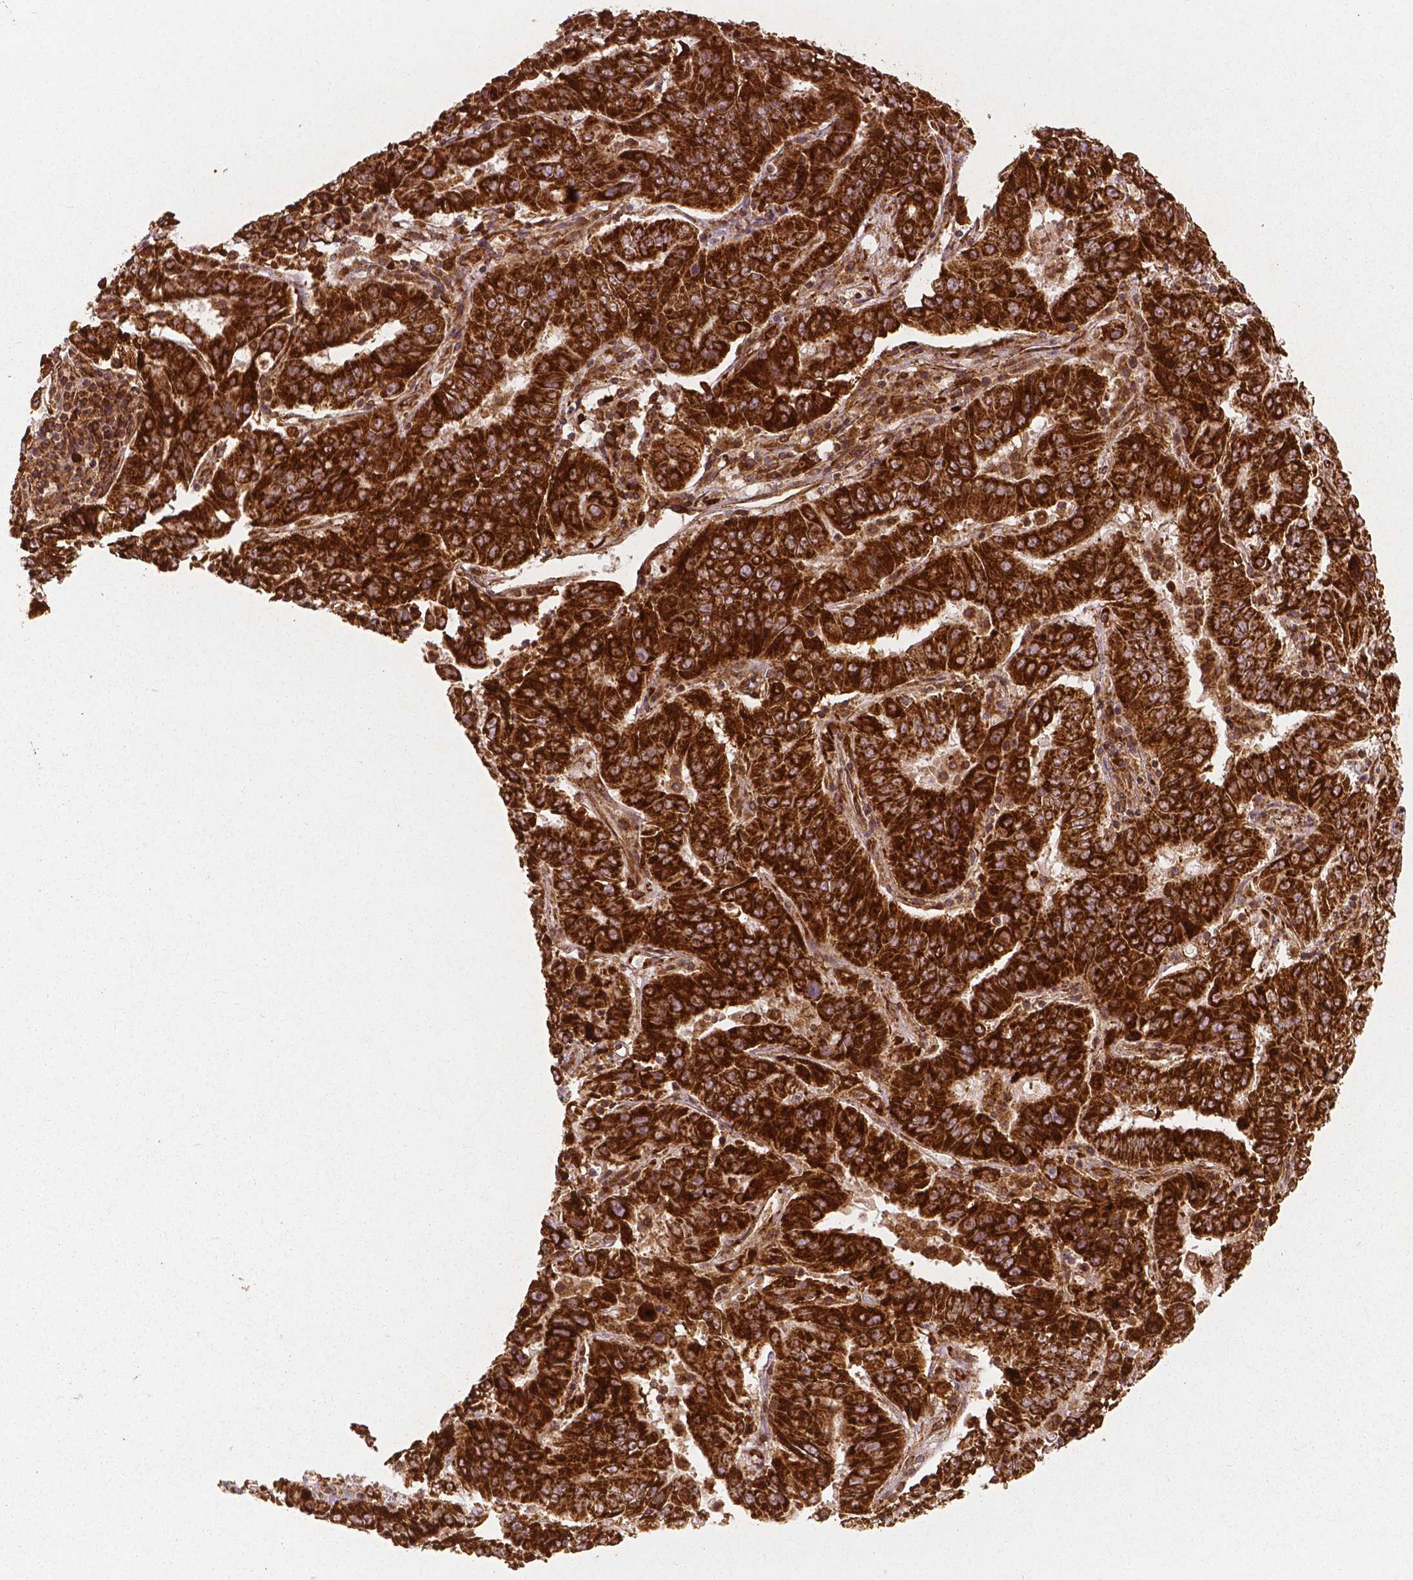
{"staining": {"intensity": "strong", "quantity": ">75%", "location": "cytoplasmic/membranous"}, "tissue": "pancreatic cancer", "cell_type": "Tumor cells", "image_type": "cancer", "snomed": [{"axis": "morphology", "description": "Adenocarcinoma, NOS"}, {"axis": "topography", "description": "Pancreas"}], "caption": "Human adenocarcinoma (pancreatic) stained with a protein marker demonstrates strong staining in tumor cells.", "gene": "PGAM5", "patient": {"sex": "male", "age": 63}}